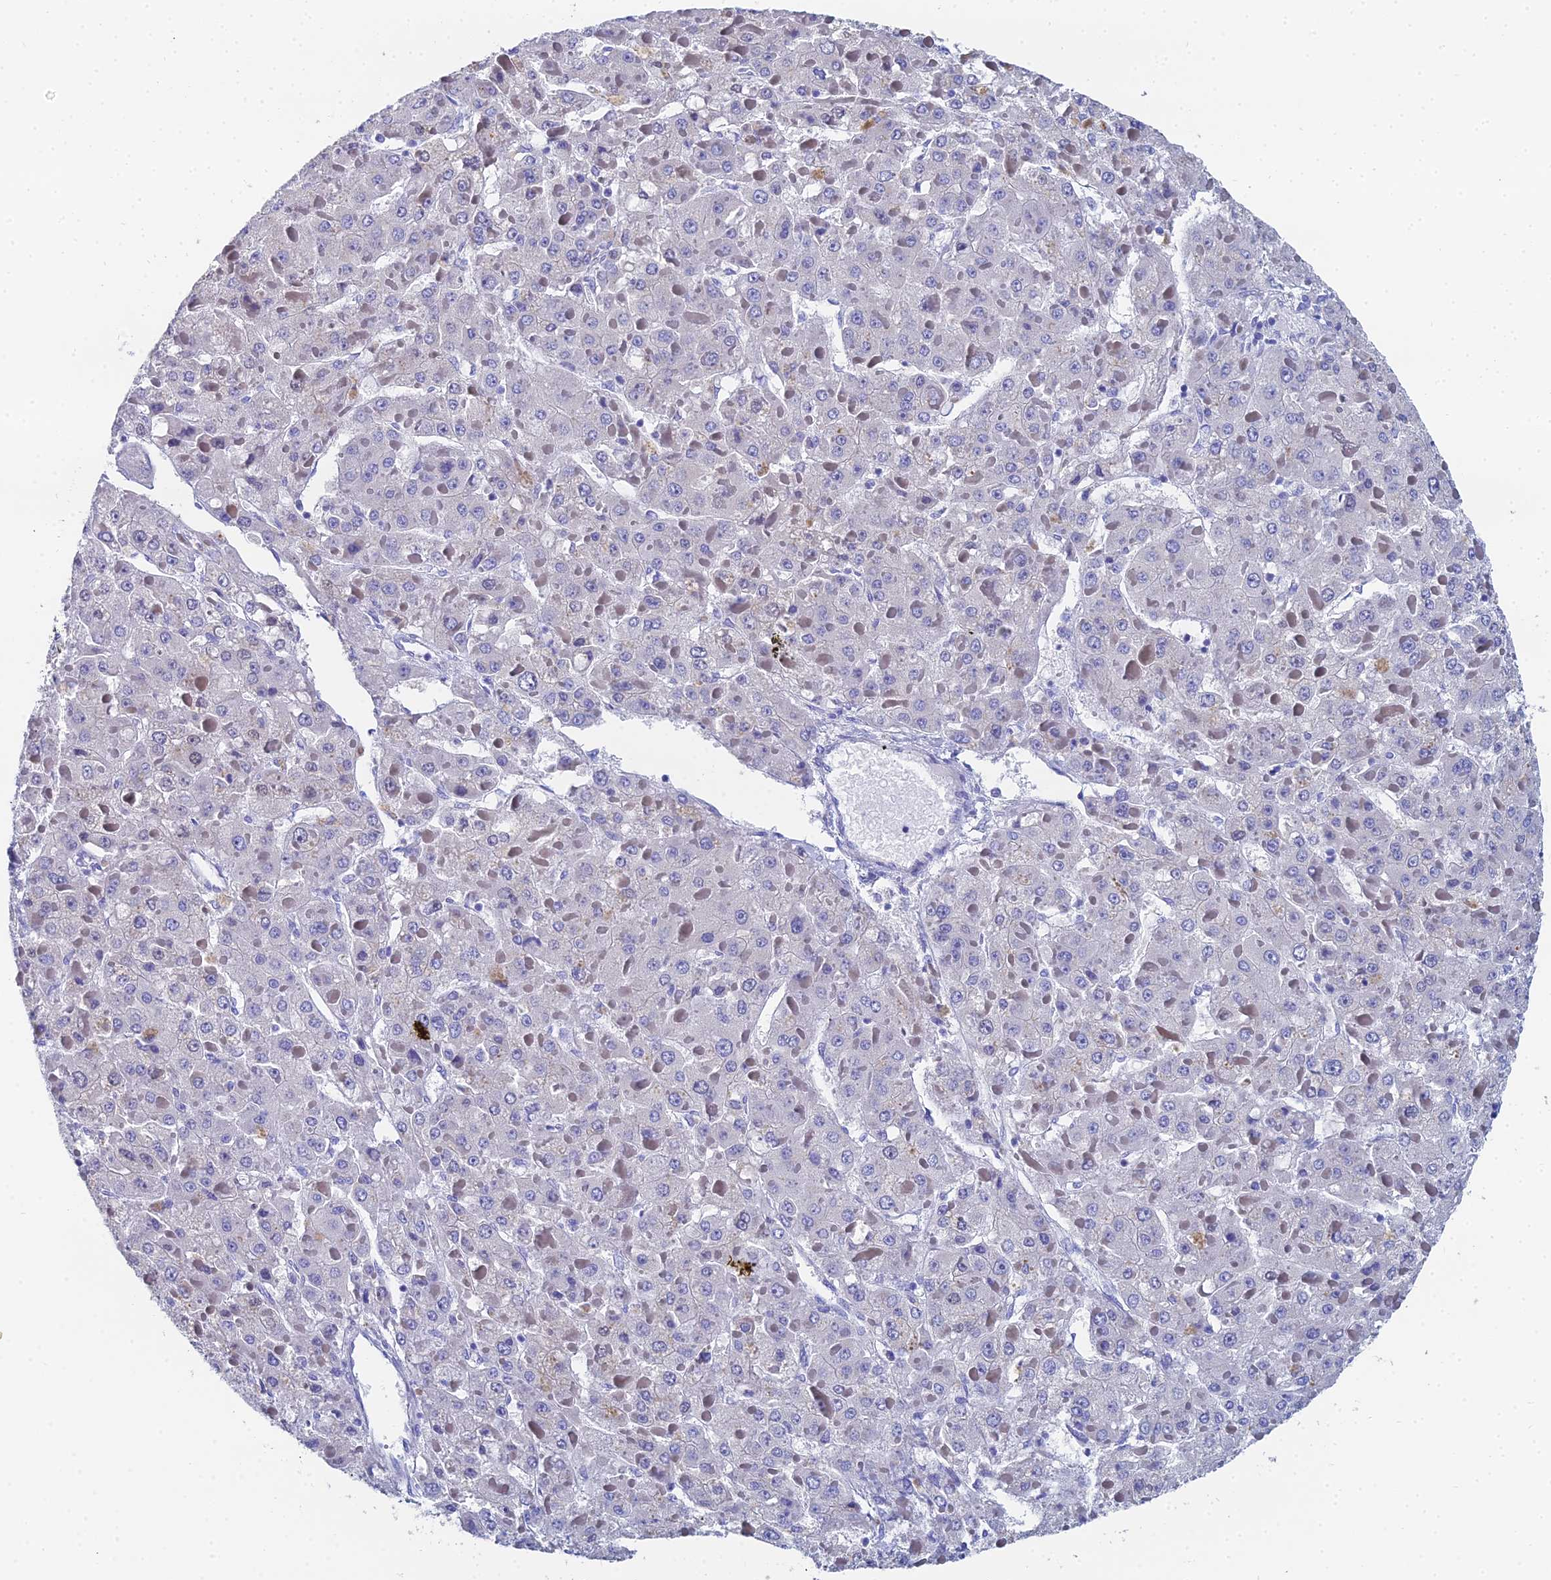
{"staining": {"intensity": "negative", "quantity": "none", "location": "none"}, "tissue": "liver cancer", "cell_type": "Tumor cells", "image_type": "cancer", "snomed": [{"axis": "morphology", "description": "Carcinoma, Hepatocellular, NOS"}, {"axis": "topography", "description": "Liver"}], "caption": "This photomicrograph is of liver cancer stained with IHC to label a protein in brown with the nuclei are counter-stained blue. There is no staining in tumor cells.", "gene": "OCM", "patient": {"sex": "female", "age": 73}}